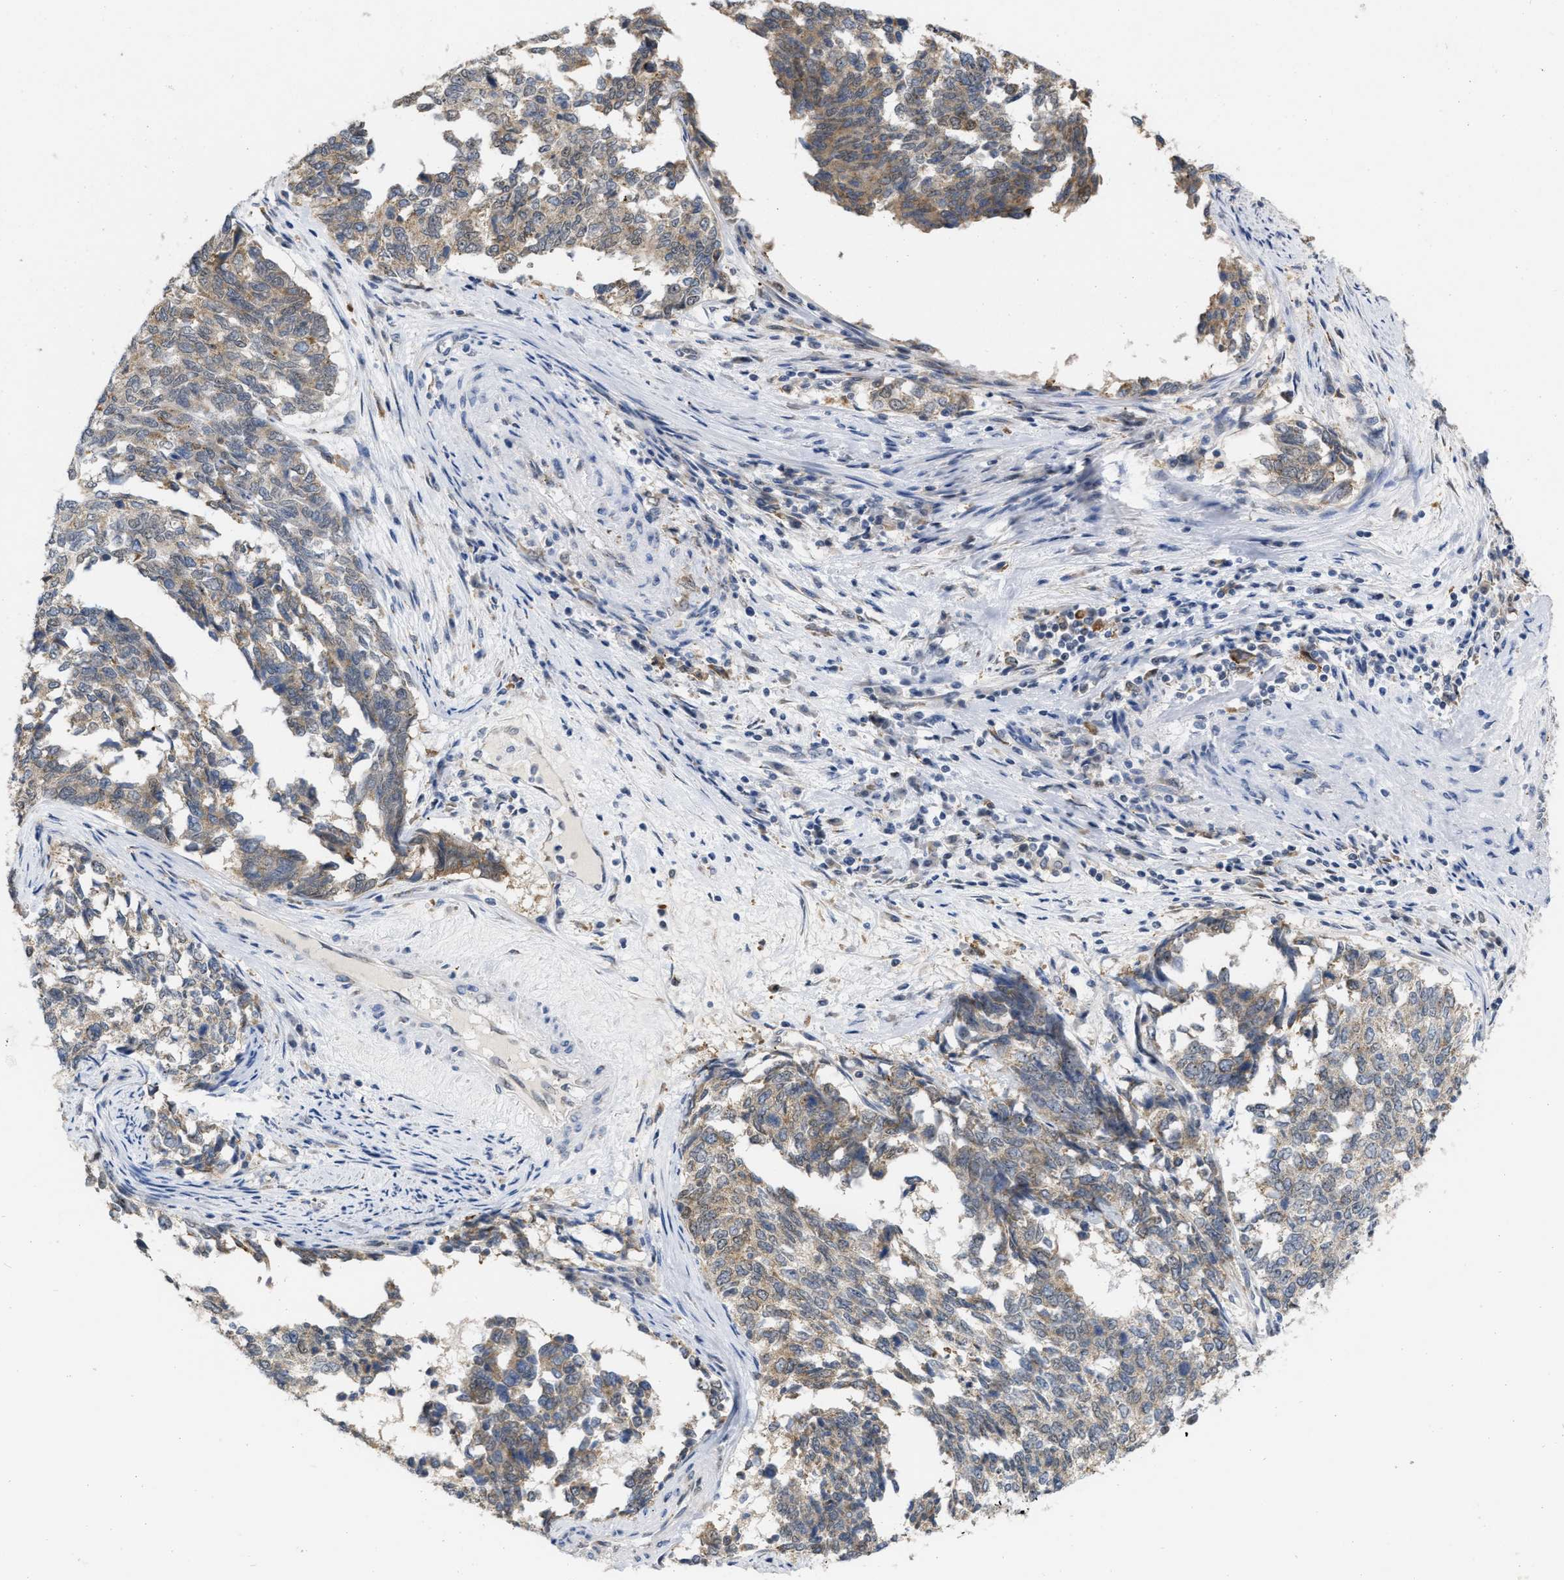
{"staining": {"intensity": "weak", "quantity": "25%-75%", "location": "cytoplasmic/membranous"}, "tissue": "cervical cancer", "cell_type": "Tumor cells", "image_type": "cancer", "snomed": [{"axis": "morphology", "description": "Squamous cell carcinoma, NOS"}, {"axis": "topography", "description": "Cervix"}], "caption": "IHC (DAB (3,3'-diaminobenzidine)) staining of cervical squamous cell carcinoma displays weak cytoplasmic/membranous protein expression in about 25%-75% of tumor cells.", "gene": "ELAC2", "patient": {"sex": "female", "age": 63}}